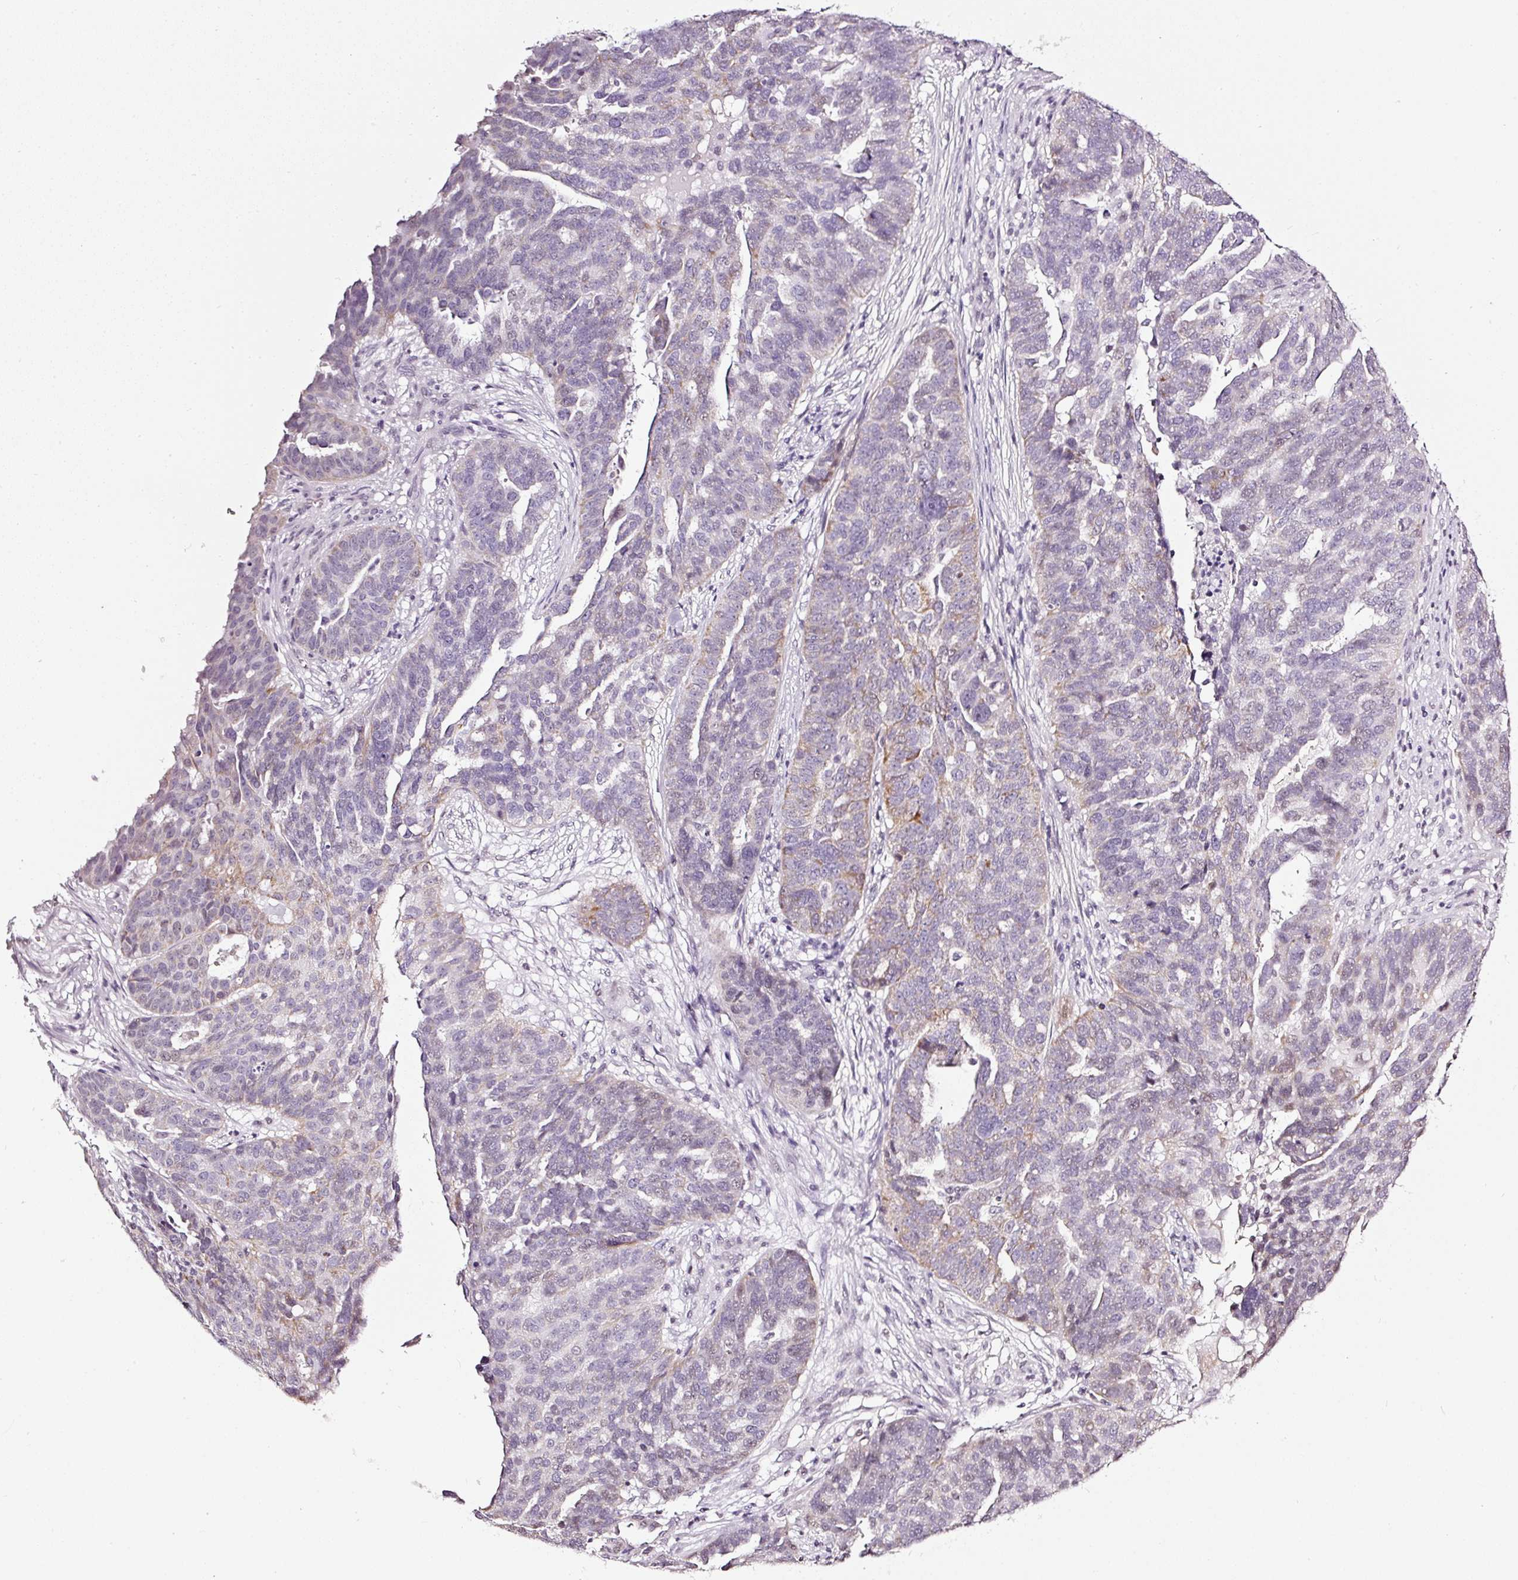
{"staining": {"intensity": "weak", "quantity": "25%-75%", "location": "cytoplasmic/membranous"}, "tissue": "ovarian cancer", "cell_type": "Tumor cells", "image_type": "cancer", "snomed": [{"axis": "morphology", "description": "Cystadenocarcinoma, serous, NOS"}, {"axis": "topography", "description": "Ovary"}], "caption": "Tumor cells reveal low levels of weak cytoplasmic/membranous staining in approximately 25%-75% of cells in ovarian cancer. Nuclei are stained in blue.", "gene": "NRDE2", "patient": {"sex": "female", "age": 59}}